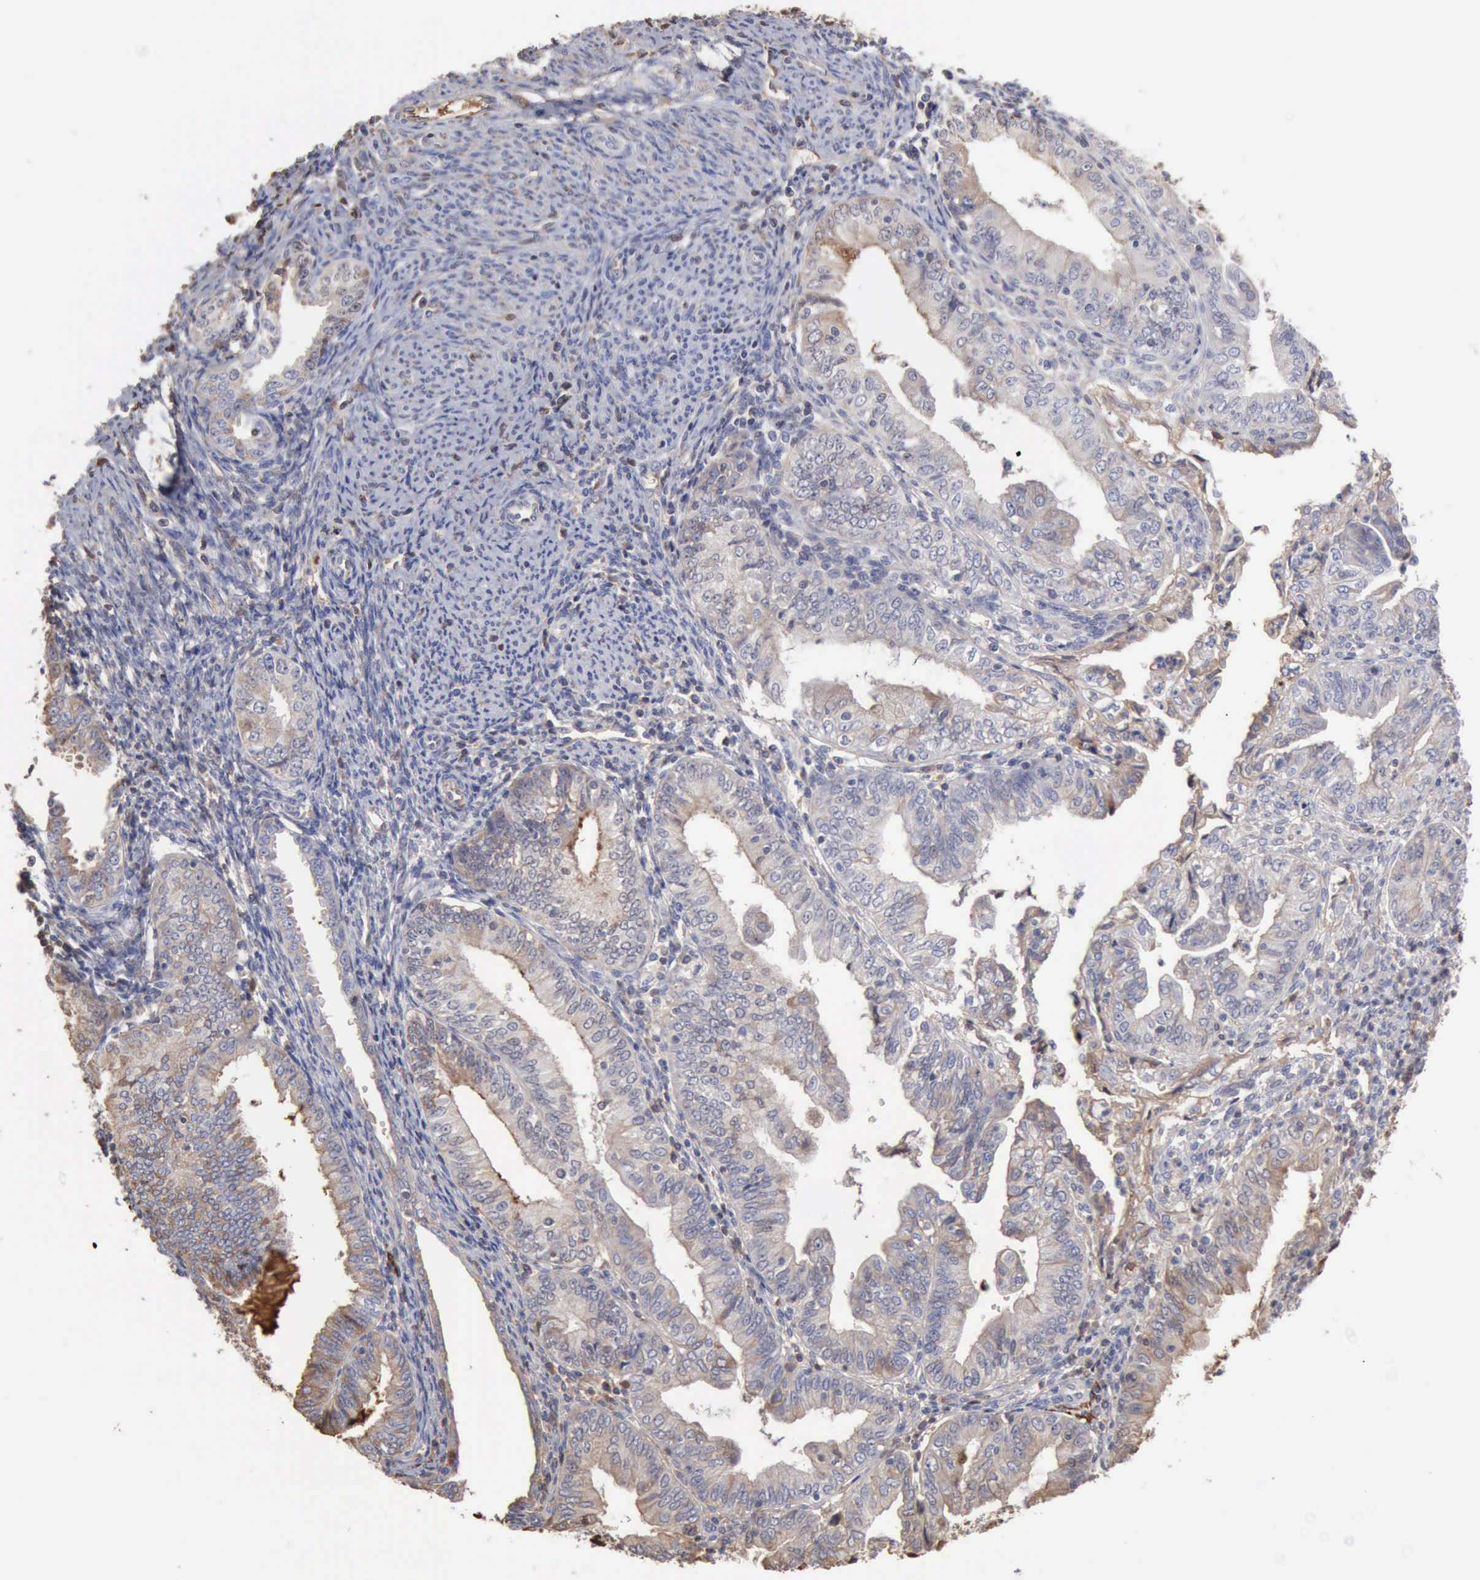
{"staining": {"intensity": "weak", "quantity": "<25%", "location": "cytoplasmic/membranous"}, "tissue": "endometrial cancer", "cell_type": "Tumor cells", "image_type": "cancer", "snomed": [{"axis": "morphology", "description": "Adenocarcinoma, NOS"}, {"axis": "topography", "description": "Endometrium"}], "caption": "Immunohistochemical staining of human endometrial cancer (adenocarcinoma) exhibits no significant positivity in tumor cells.", "gene": "SERPINA1", "patient": {"sex": "female", "age": 55}}